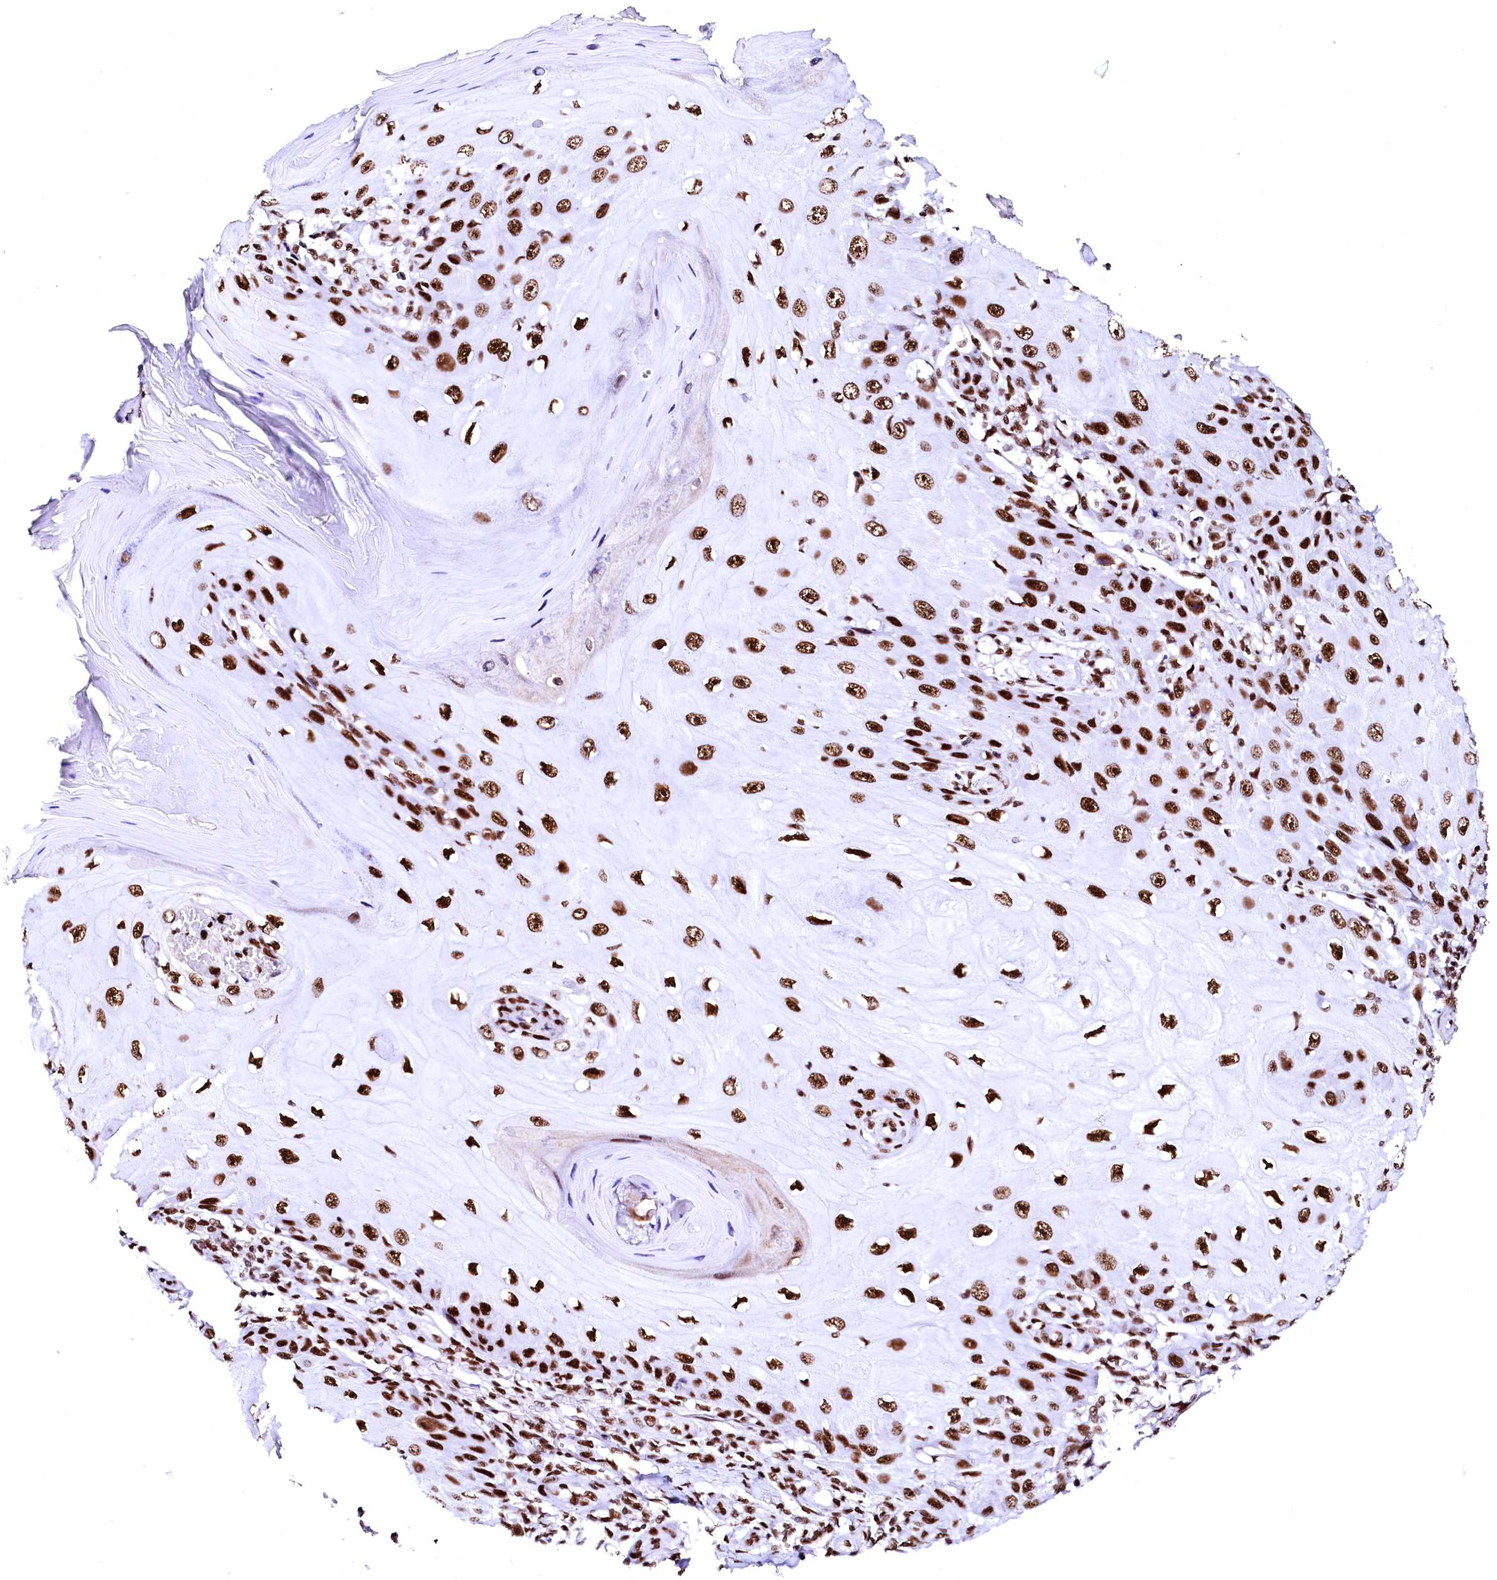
{"staining": {"intensity": "strong", "quantity": ">75%", "location": "nuclear"}, "tissue": "skin cancer", "cell_type": "Tumor cells", "image_type": "cancer", "snomed": [{"axis": "morphology", "description": "Squamous cell carcinoma, NOS"}, {"axis": "topography", "description": "Skin"}], "caption": "A brown stain shows strong nuclear staining of a protein in skin squamous cell carcinoma tumor cells.", "gene": "CPSF6", "patient": {"sex": "female", "age": 73}}